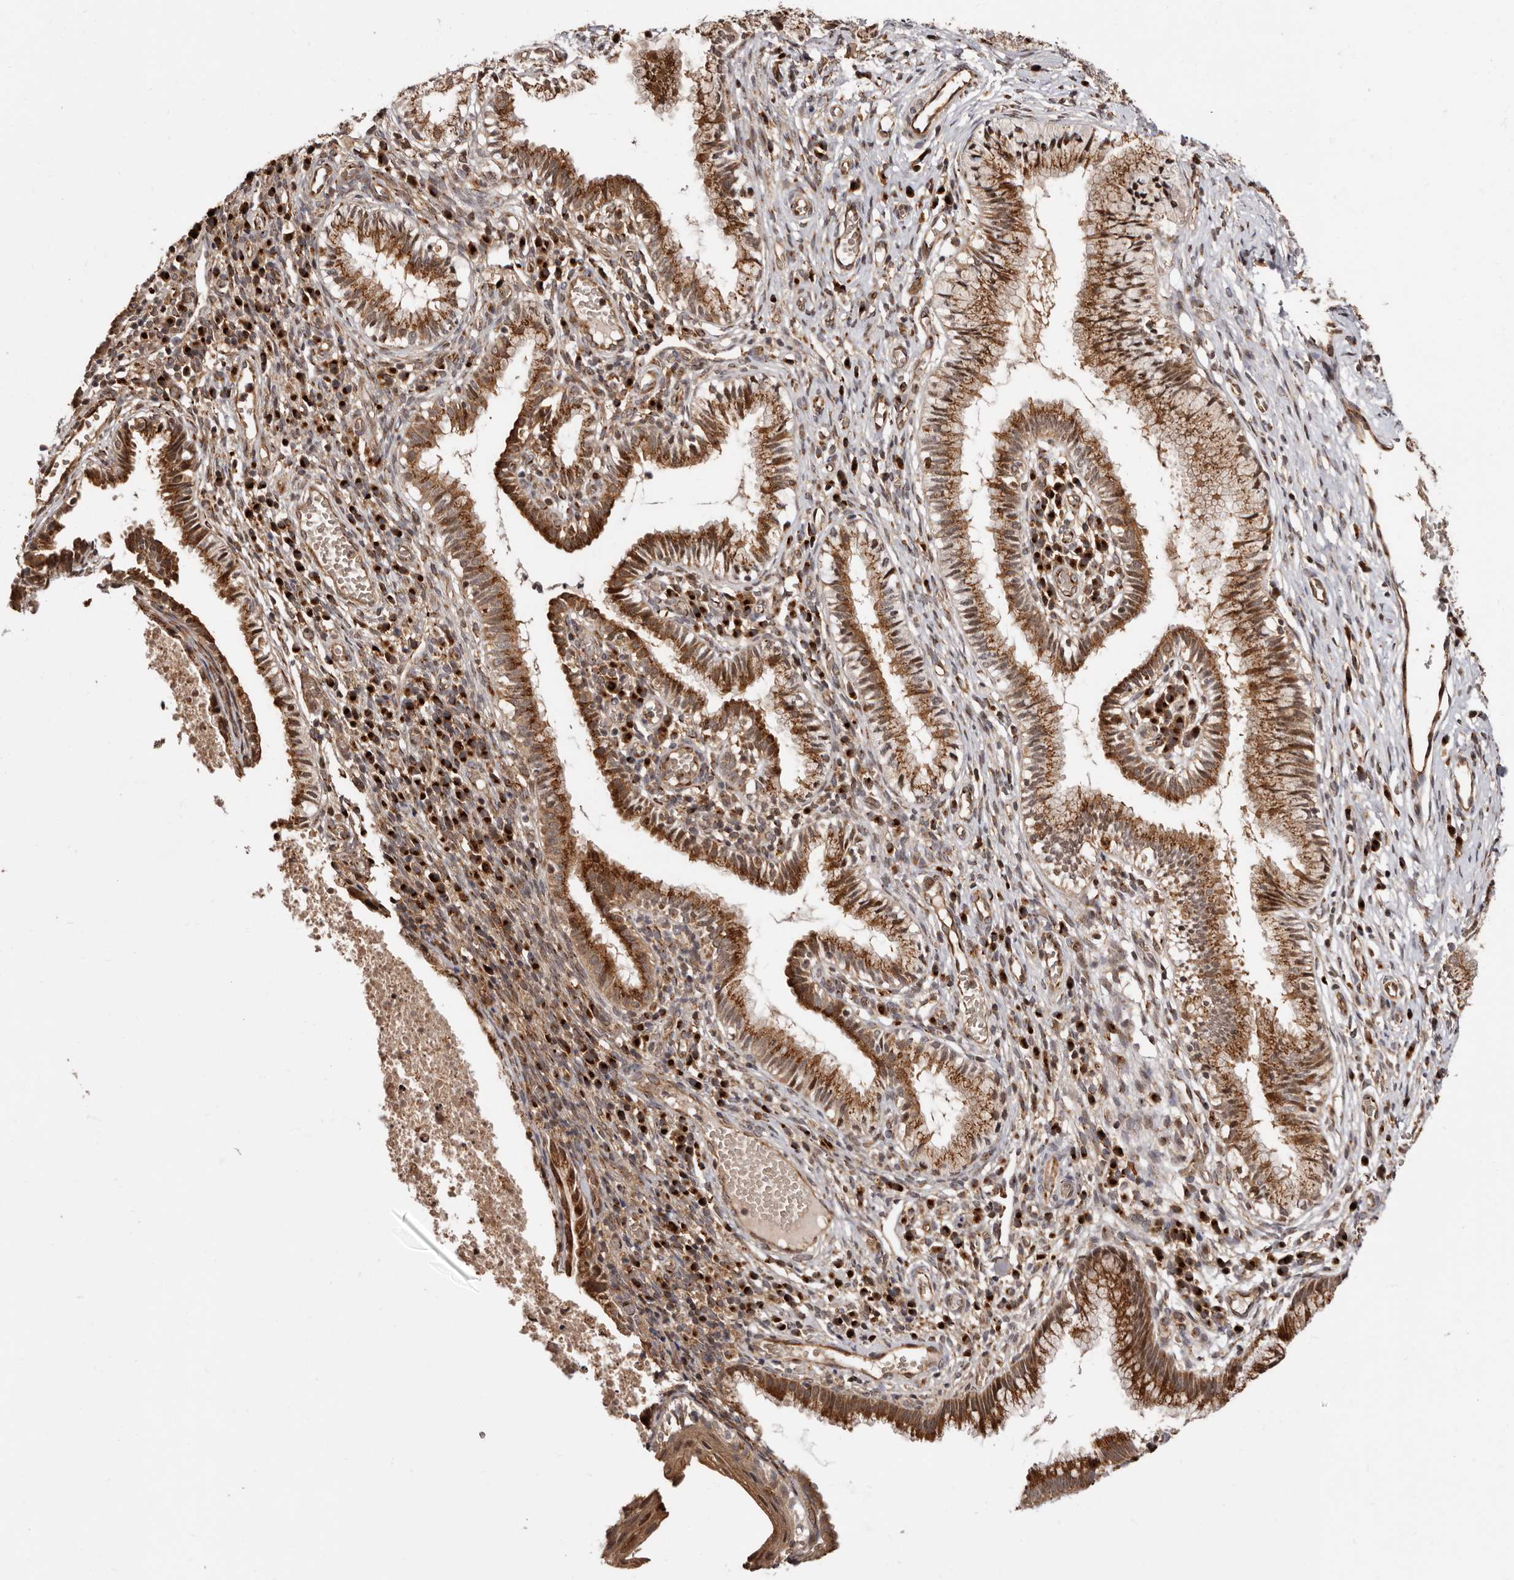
{"staining": {"intensity": "strong", "quantity": ">75%", "location": "cytoplasmic/membranous"}, "tissue": "cervix", "cell_type": "Glandular cells", "image_type": "normal", "snomed": [{"axis": "morphology", "description": "Normal tissue, NOS"}, {"axis": "topography", "description": "Cervix"}], "caption": "This histopathology image exhibits benign cervix stained with immunohistochemistry to label a protein in brown. The cytoplasmic/membranous of glandular cells show strong positivity for the protein. Nuclei are counter-stained blue.", "gene": "GPR27", "patient": {"sex": "female", "age": 27}}